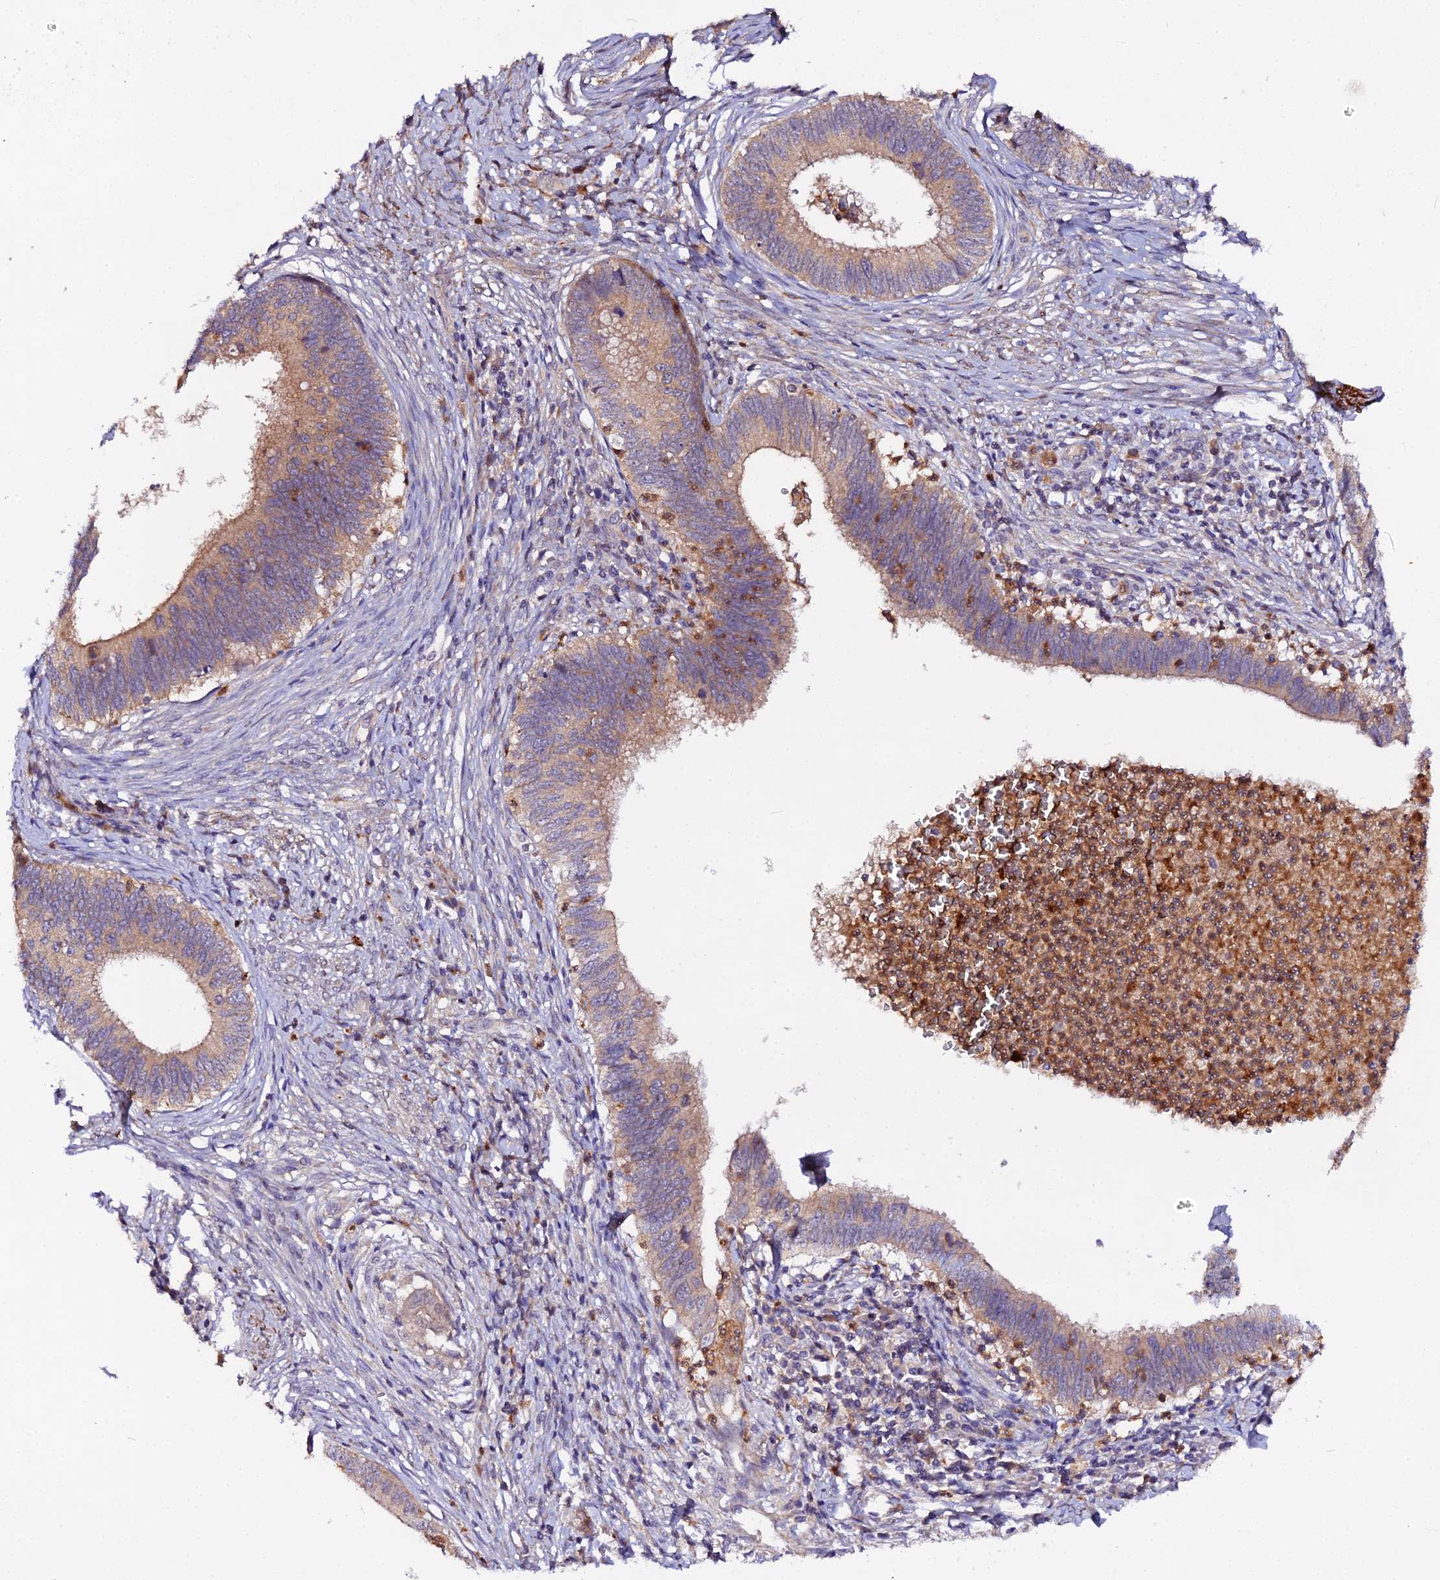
{"staining": {"intensity": "moderate", "quantity": ">75%", "location": "cytoplasmic/membranous"}, "tissue": "cervical cancer", "cell_type": "Tumor cells", "image_type": "cancer", "snomed": [{"axis": "morphology", "description": "Adenocarcinoma, NOS"}, {"axis": "topography", "description": "Cervix"}], "caption": "Protein staining exhibits moderate cytoplasmic/membranous expression in approximately >75% of tumor cells in adenocarcinoma (cervical).", "gene": "TRIM26", "patient": {"sex": "female", "age": 42}}